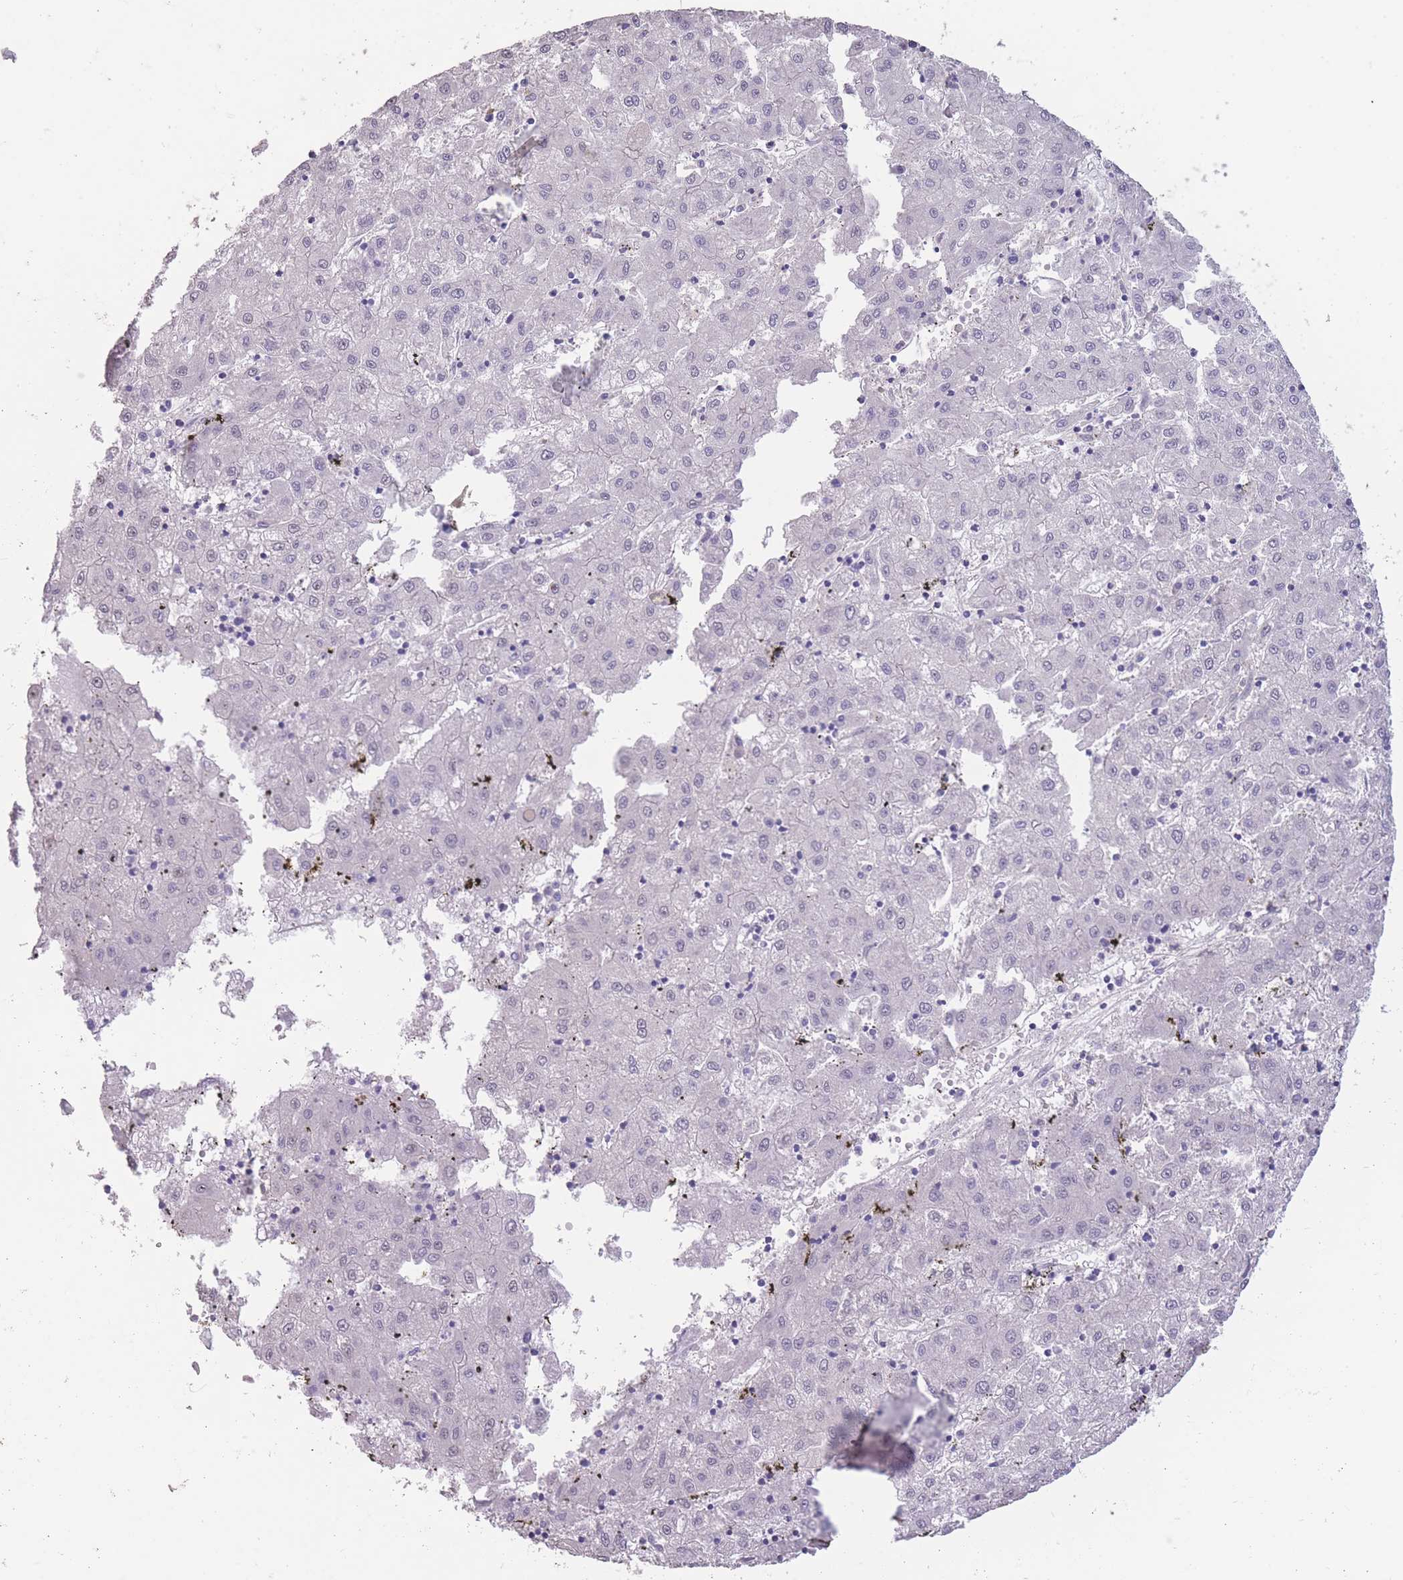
{"staining": {"intensity": "negative", "quantity": "none", "location": "none"}, "tissue": "liver cancer", "cell_type": "Tumor cells", "image_type": "cancer", "snomed": [{"axis": "morphology", "description": "Carcinoma, Hepatocellular, NOS"}, {"axis": "topography", "description": "Liver"}], "caption": "The immunohistochemistry (IHC) photomicrograph has no significant staining in tumor cells of liver hepatocellular carcinoma tissue.", "gene": "RSPH10B", "patient": {"sex": "male", "age": 72}}